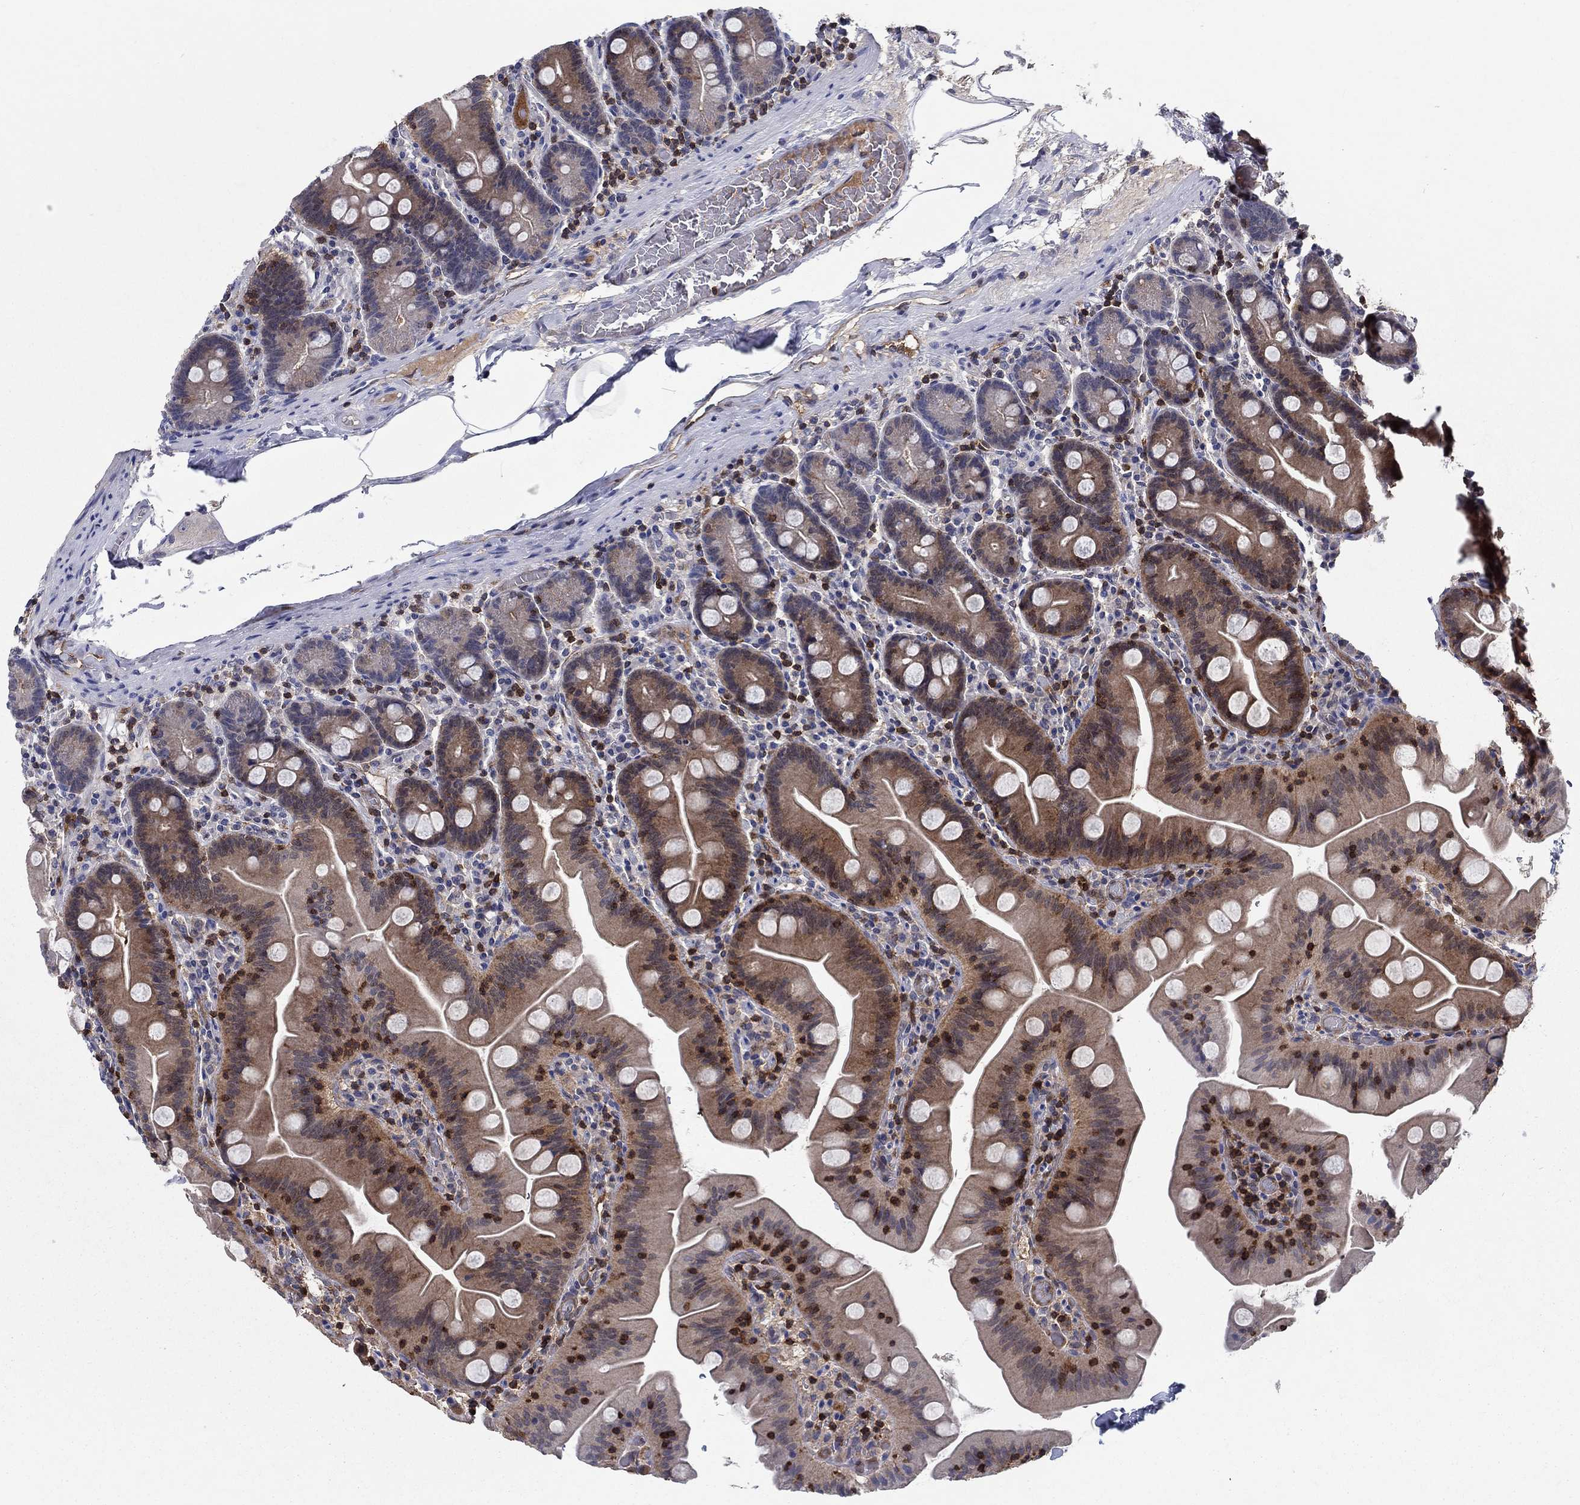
{"staining": {"intensity": "moderate", "quantity": "<25%", "location": "cytoplasmic/membranous"}, "tissue": "small intestine", "cell_type": "Glandular cells", "image_type": "normal", "snomed": [{"axis": "morphology", "description": "Normal tissue, NOS"}, {"axis": "topography", "description": "Small intestine"}], "caption": "Glandular cells exhibit moderate cytoplasmic/membranous positivity in about <25% of cells in benign small intestine.", "gene": "AGFG2", "patient": {"sex": "male", "age": 37}}